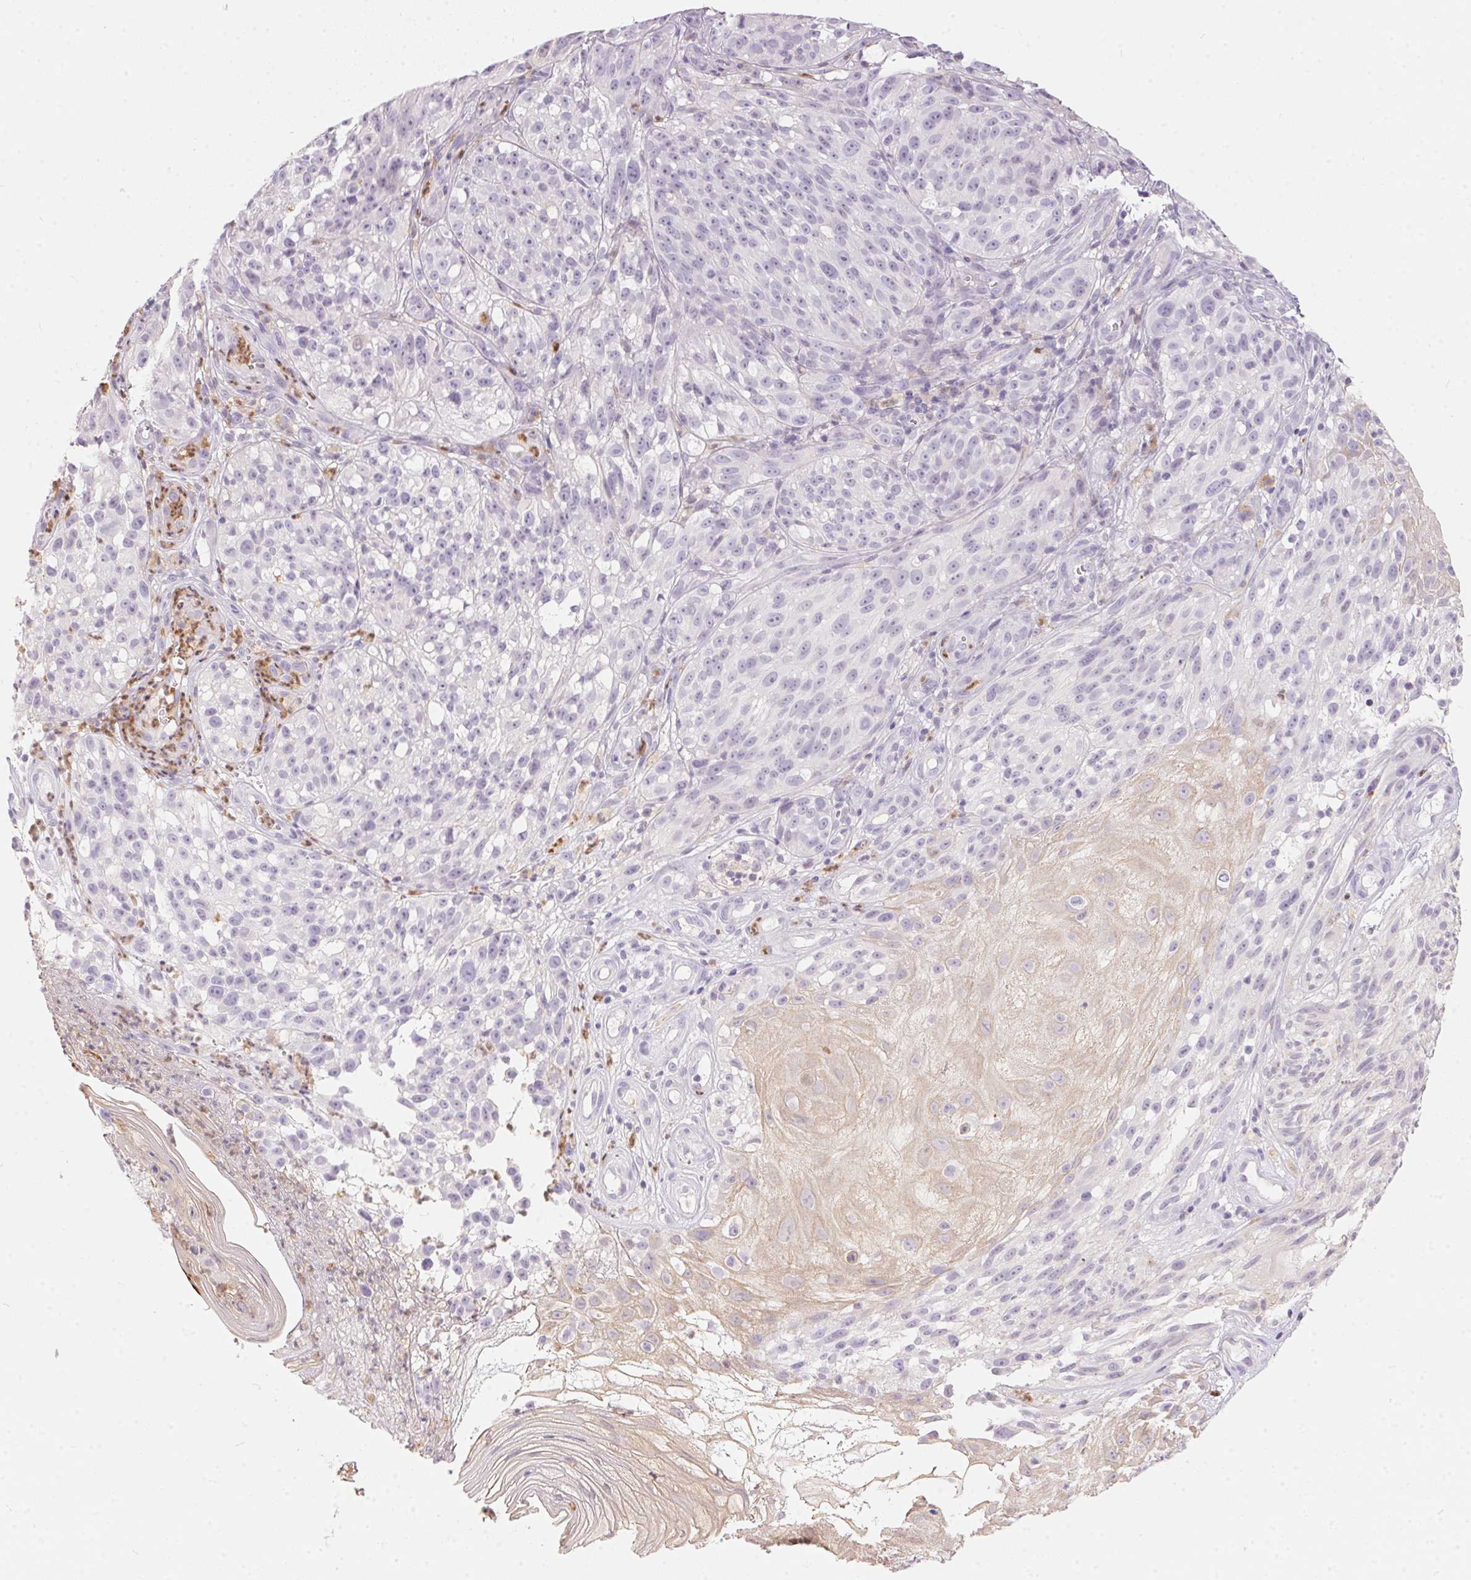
{"staining": {"intensity": "negative", "quantity": "none", "location": "none"}, "tissue": "melanoma", "cell_type": "Tumor cells", "image_type": "cancer", "snomed": [{"axis": "morphology", "description": "Malignant melanoma, NOS"}, {"axis": "topography", "description": "Skin"}], "caption": "Tumor cells are negative for protein expression in human melanoma.", "gene": "SERPINB1", "patient": {"sex": "female", "age": 85}}